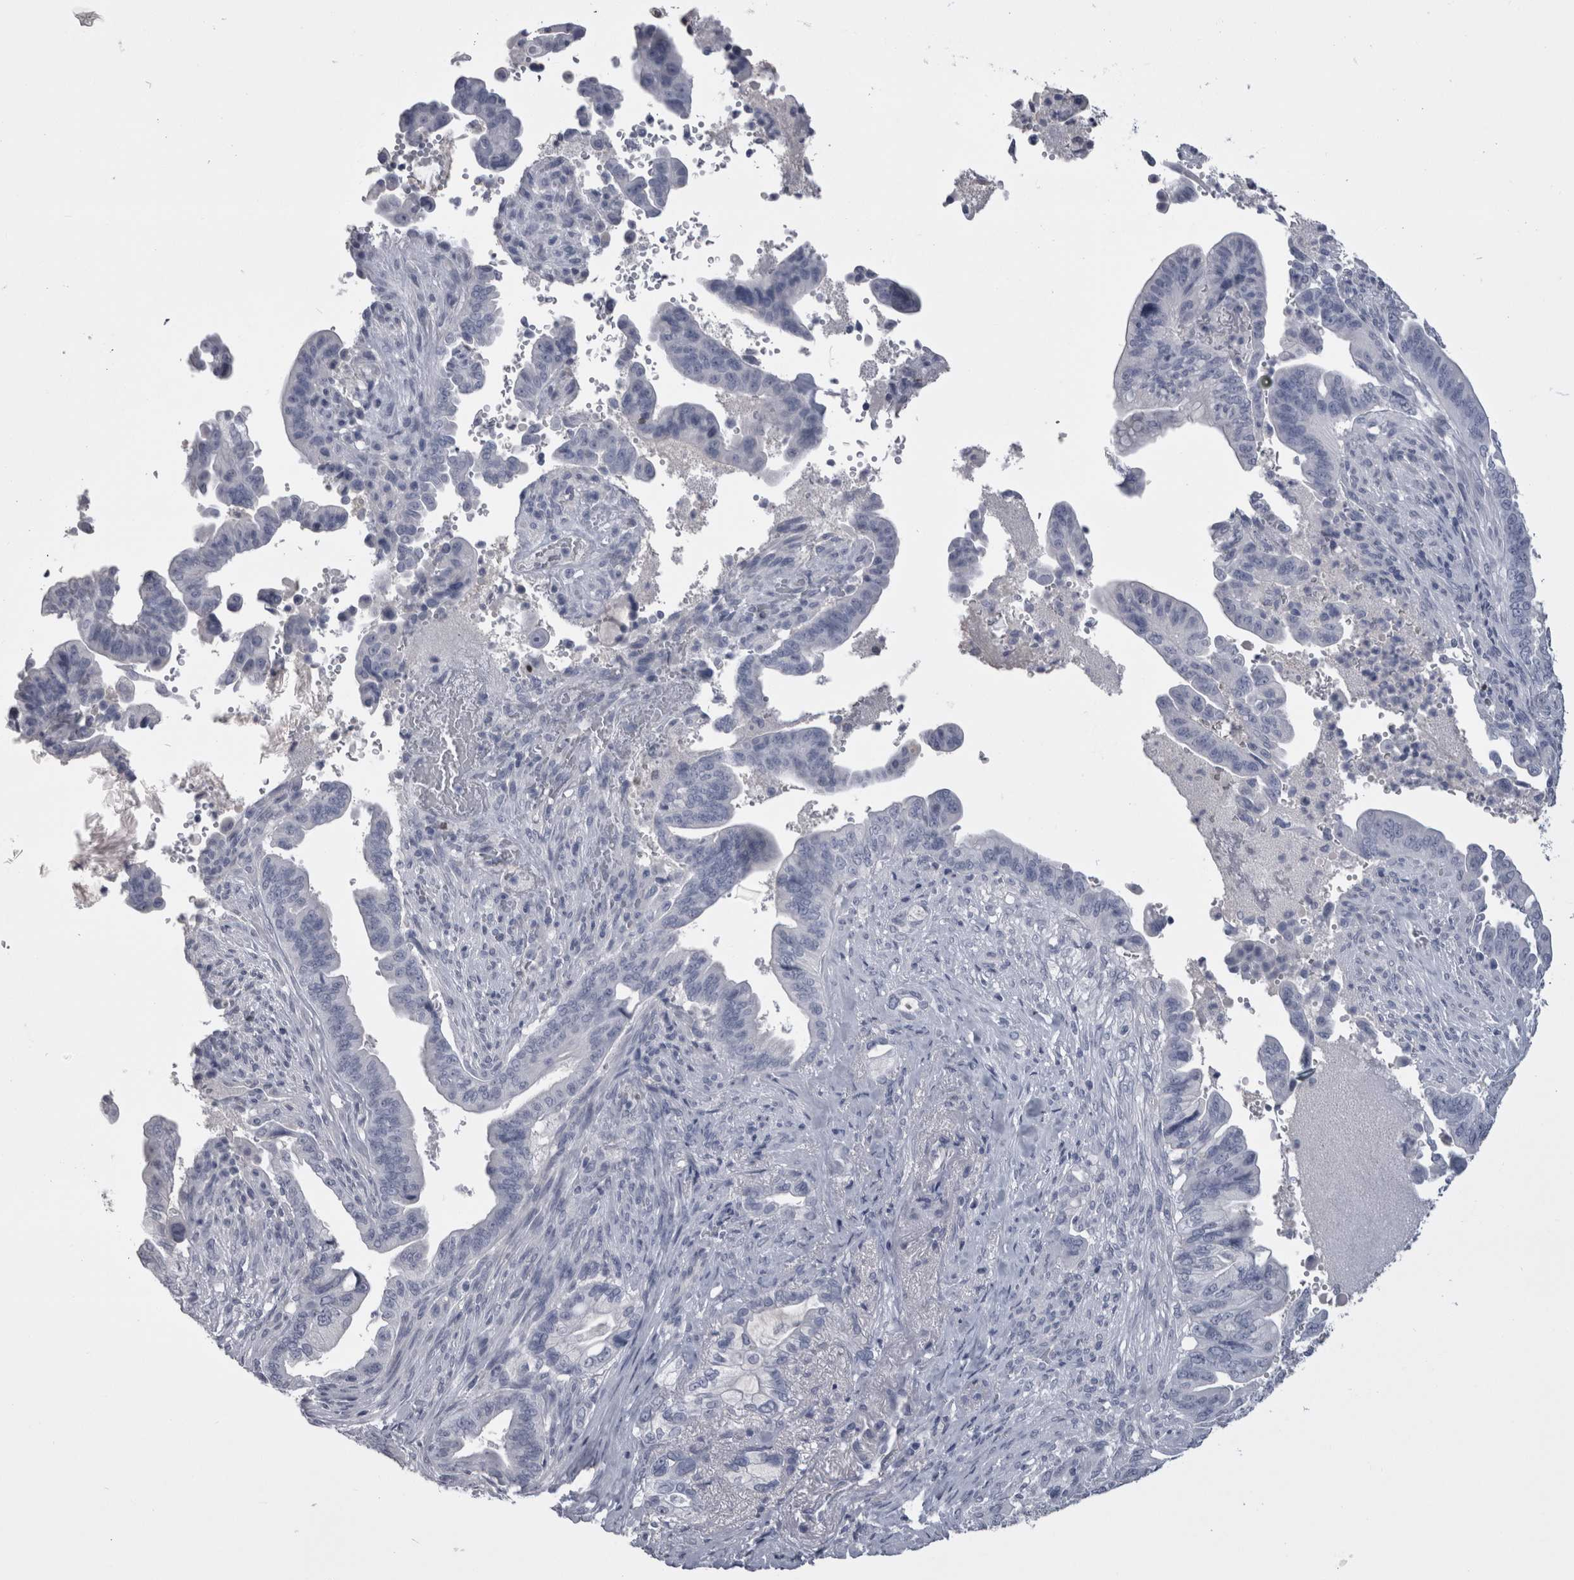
{"staining": {"intensity": "negative", "quantity": "none", "location": "none"}, "tissue": "pancreatic cancer", "cell_type": "Tumor cells", "image_type": "cancer", "snomed": [{"axis": "morphology", "description": "Adenocarcinoma, NOS"}, {"axis": "topography", "description": "Pancreas"}], "caption": "The micrograph displays no significant positivity in tumor cells of pancreatic cancer (adenocarcinoma).", "gene": "PAX5", "patient": {"sex": "male", "age": 70}}